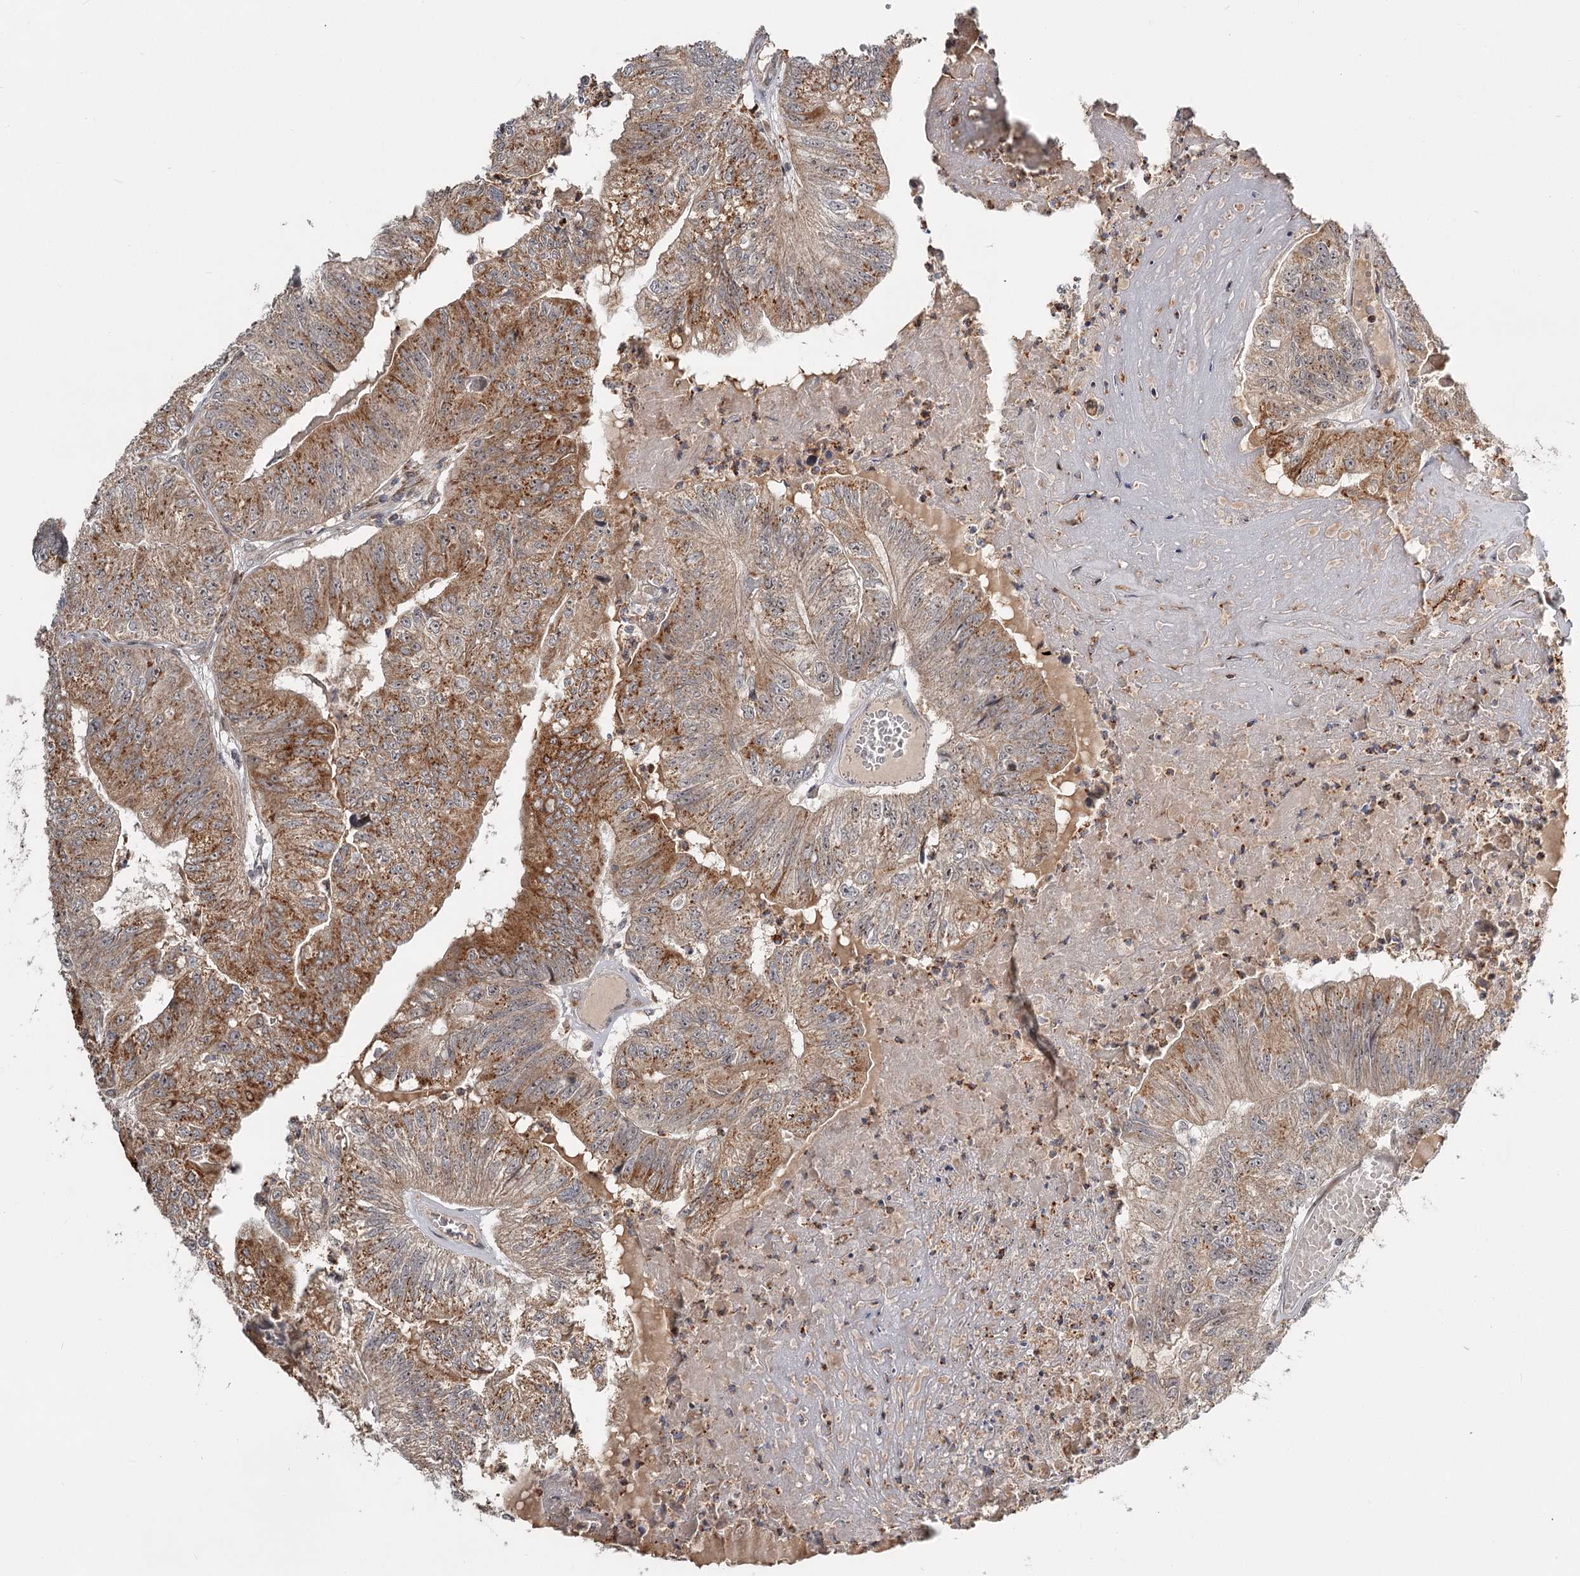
{"staining": {"intensity": "moderate", "quantity": ">75%", "location": "cytoplasmic/membranous"}, "tissue": "colorectal cancer", "cell_type": "Tumor cells", "image_type": "cancer", "snomed": [{"axis": "morphology", "description": "Adenocarcinoma, NOS"}, {"axis": "topography", "description": "Colon"}], "caption": "The immunohistochemical stain shows moderate cytoplasmic/membranous staining in tumor cells of colorectal cancer tissue. (DAB (3,3'-diaminobenzidine) = brown stain, brightfield microscopy at high magnification).", "gene": "CDC123", "patient": {"sex": "female", "age": 67}}